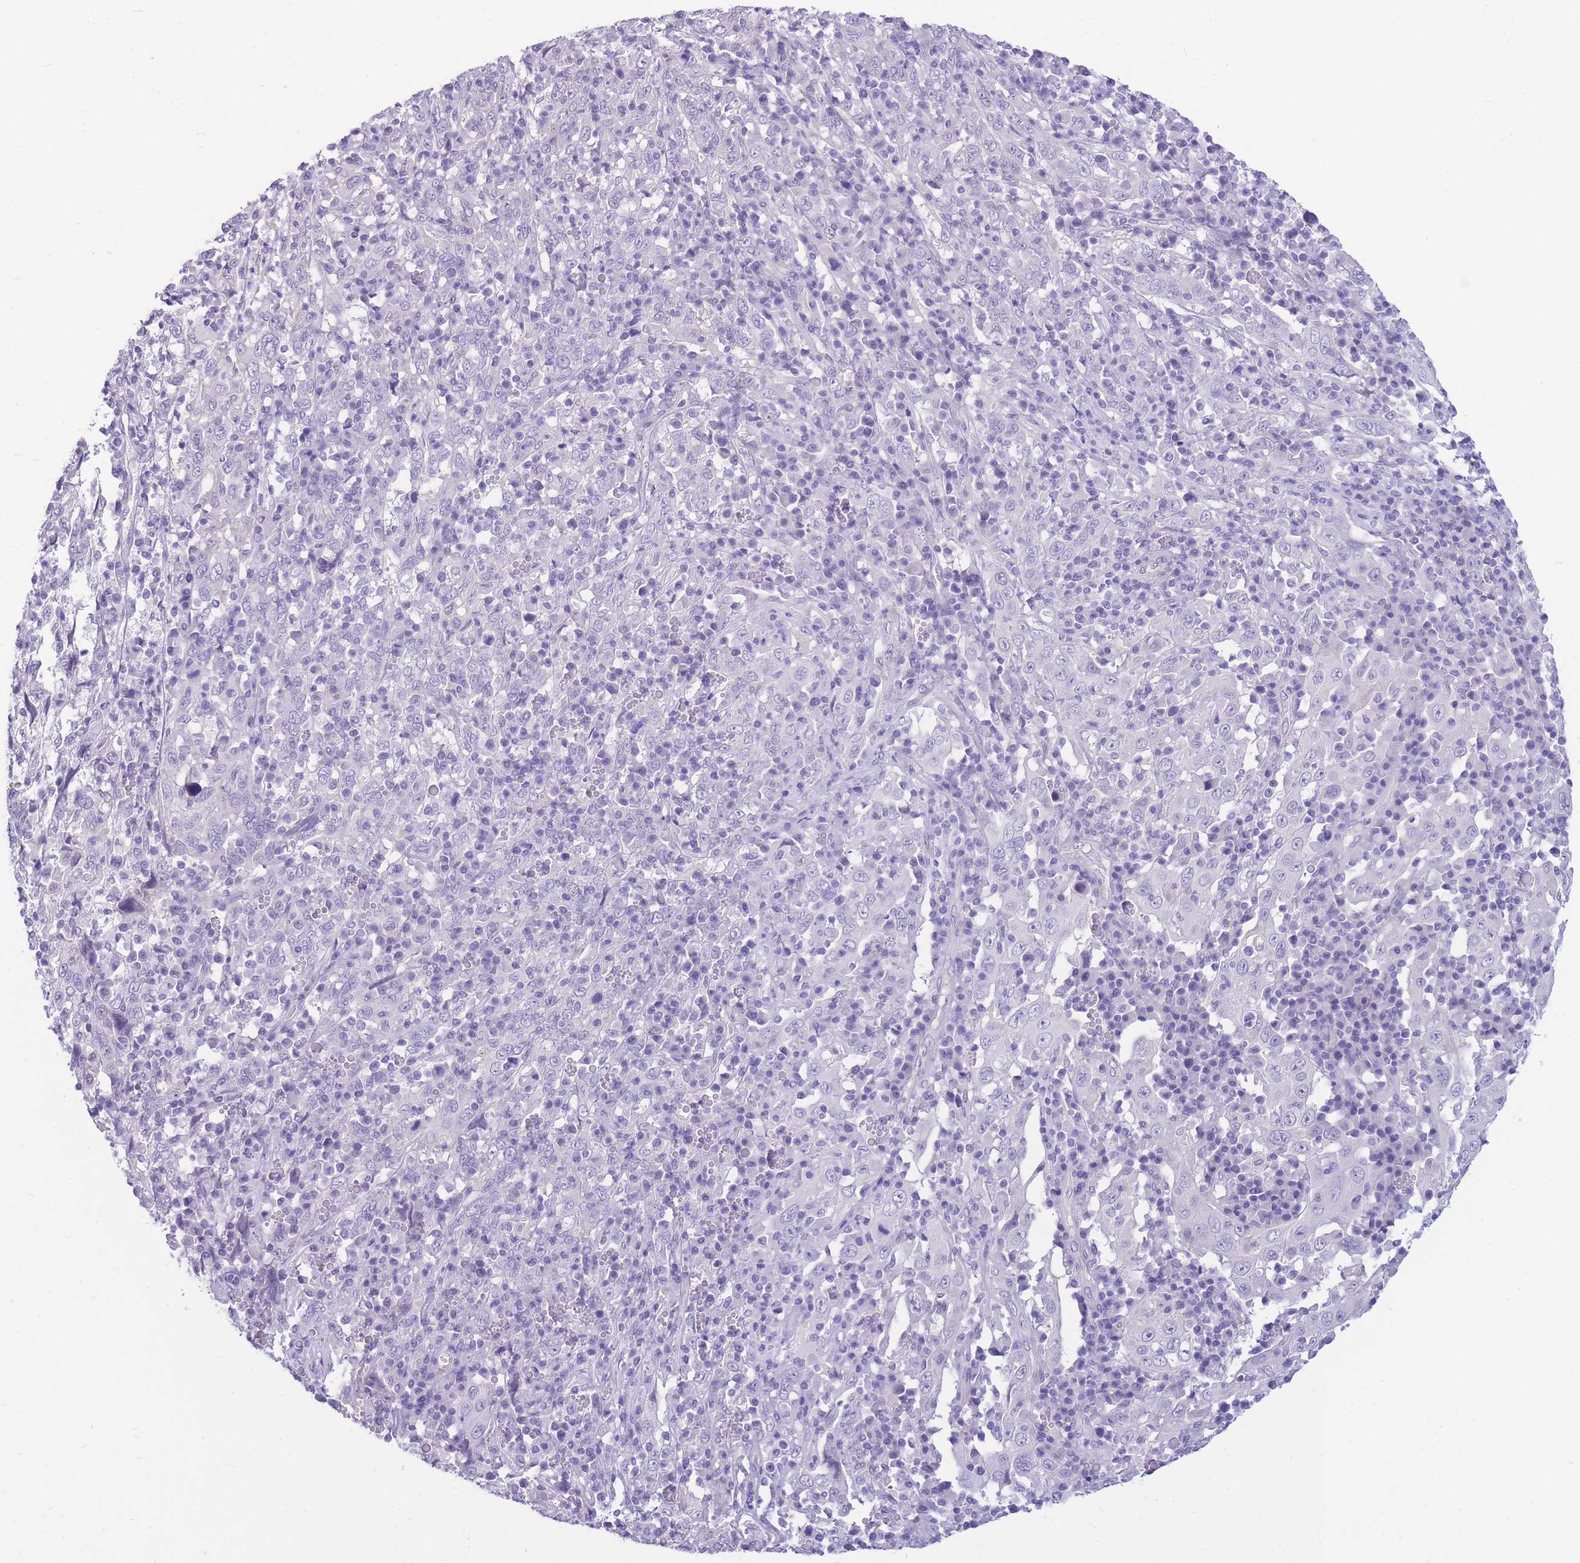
{"staining": {"intensity": "negative", "quantity": "none", "location": "none"}, "tissue": "cervical cancer", "cell_type": "Tumor cells", "image_type": "cancer", "snomed": [{"axis": "morphology", "description": "Squamous cell carcinoma, NOS"}, {"axis": "topography", "description": "Cervix"}], "caption": "Tumor cells show no significant protein expression in cervical cancer (squamous cell carcinoma).", "gene": "ZNF311", "patient": {"sex": "female", "age": 46}}